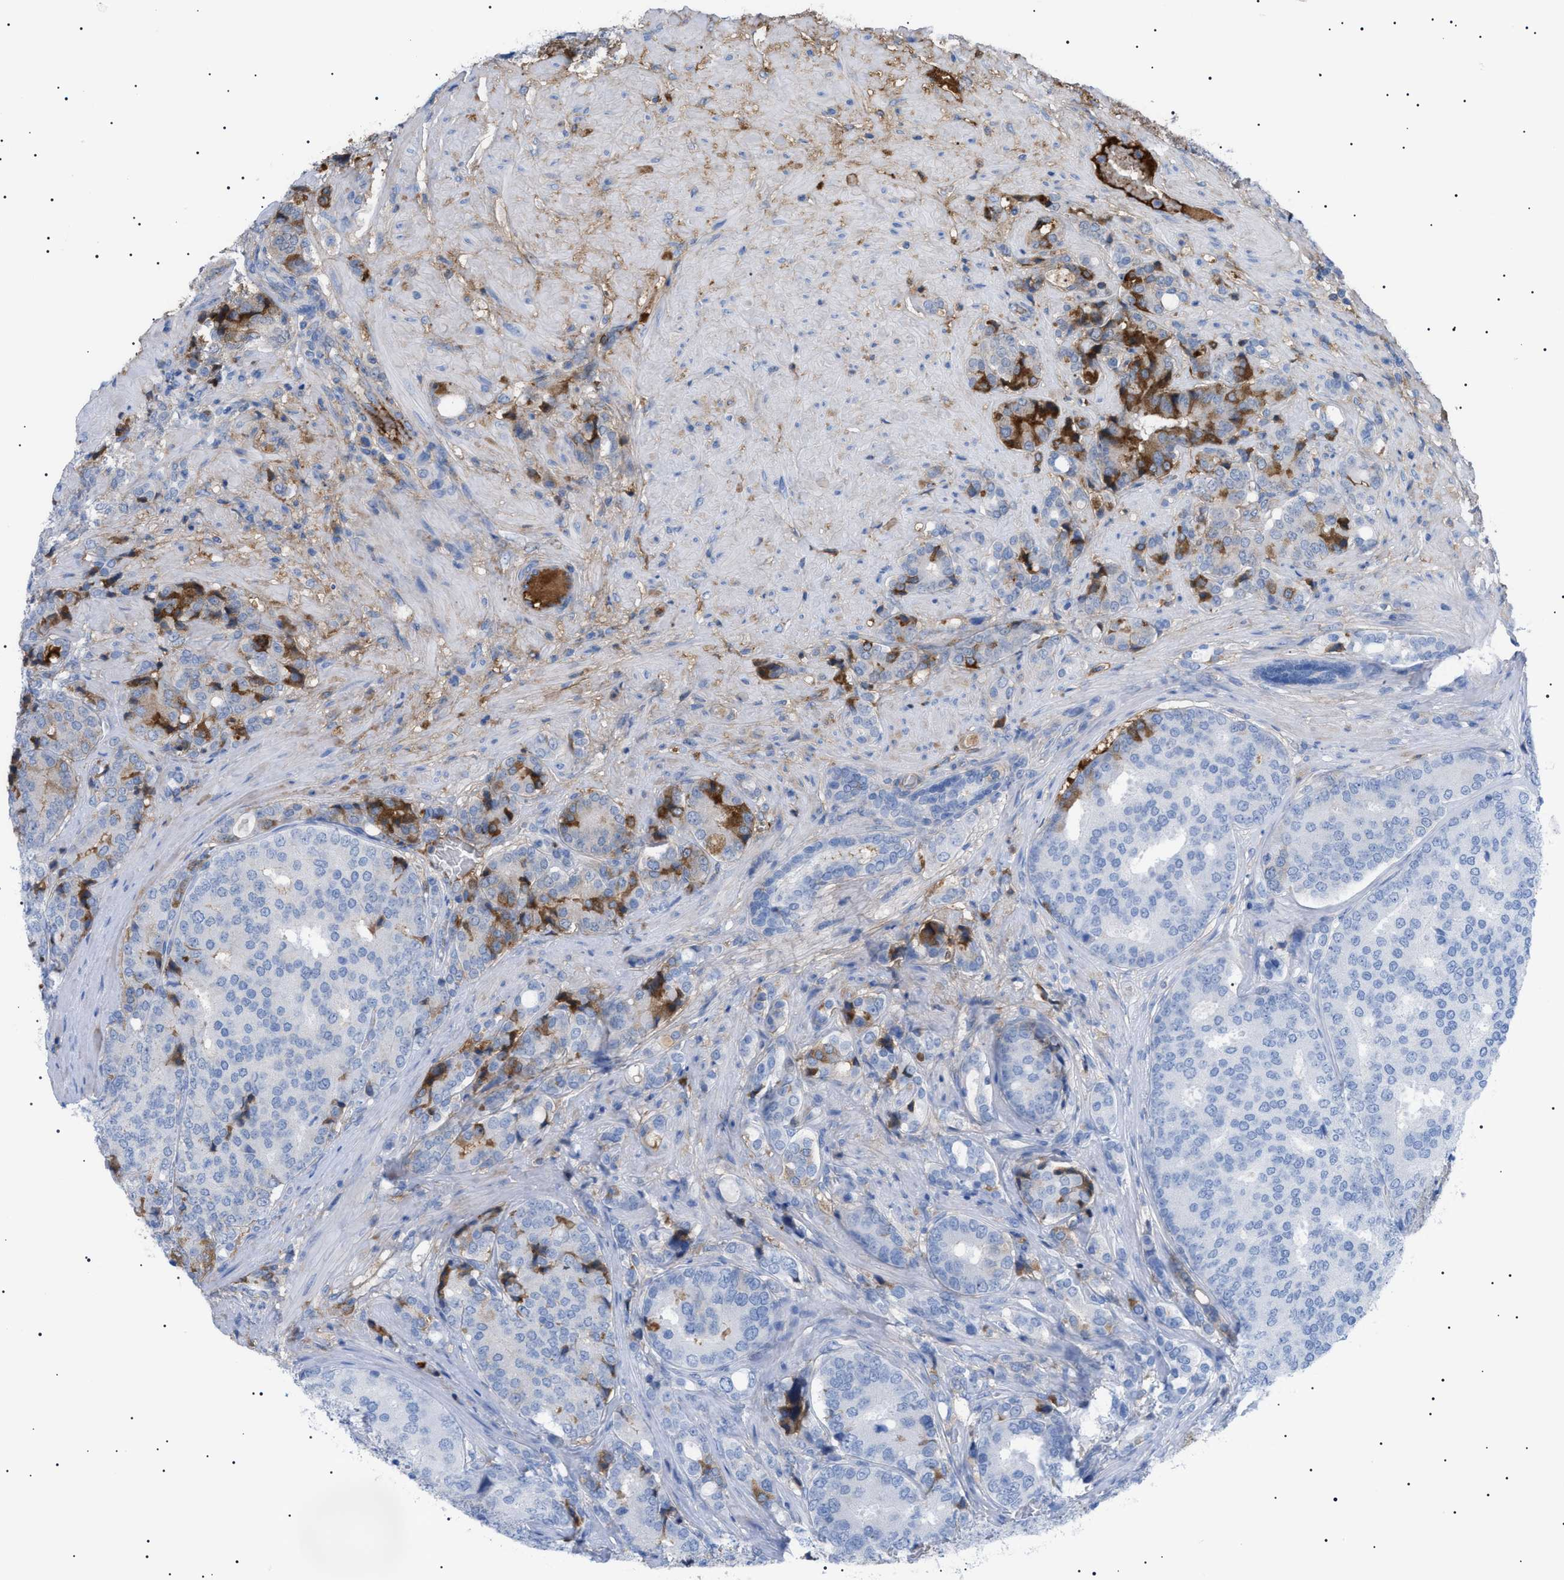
{"staining": {"intensity": "strong", "quantity": "<25%", "location": "cytoplasmic/membranous"}, "tissue": "prostate cancer", "cell_type": "Tumor cells", "image_type": "cancer", "snomed": [{"axis": "morphology", "description": "Adenocarcinoma, High grade"}, {"axis": "topography", "description": "Prostate"}], "caption": "High-grade adenocarcinoma (prostate) stained with a protein marker reveals strong staining in tumor cells.", "gene": "LPA", "patient": {"sex": "male", "age": 50}}